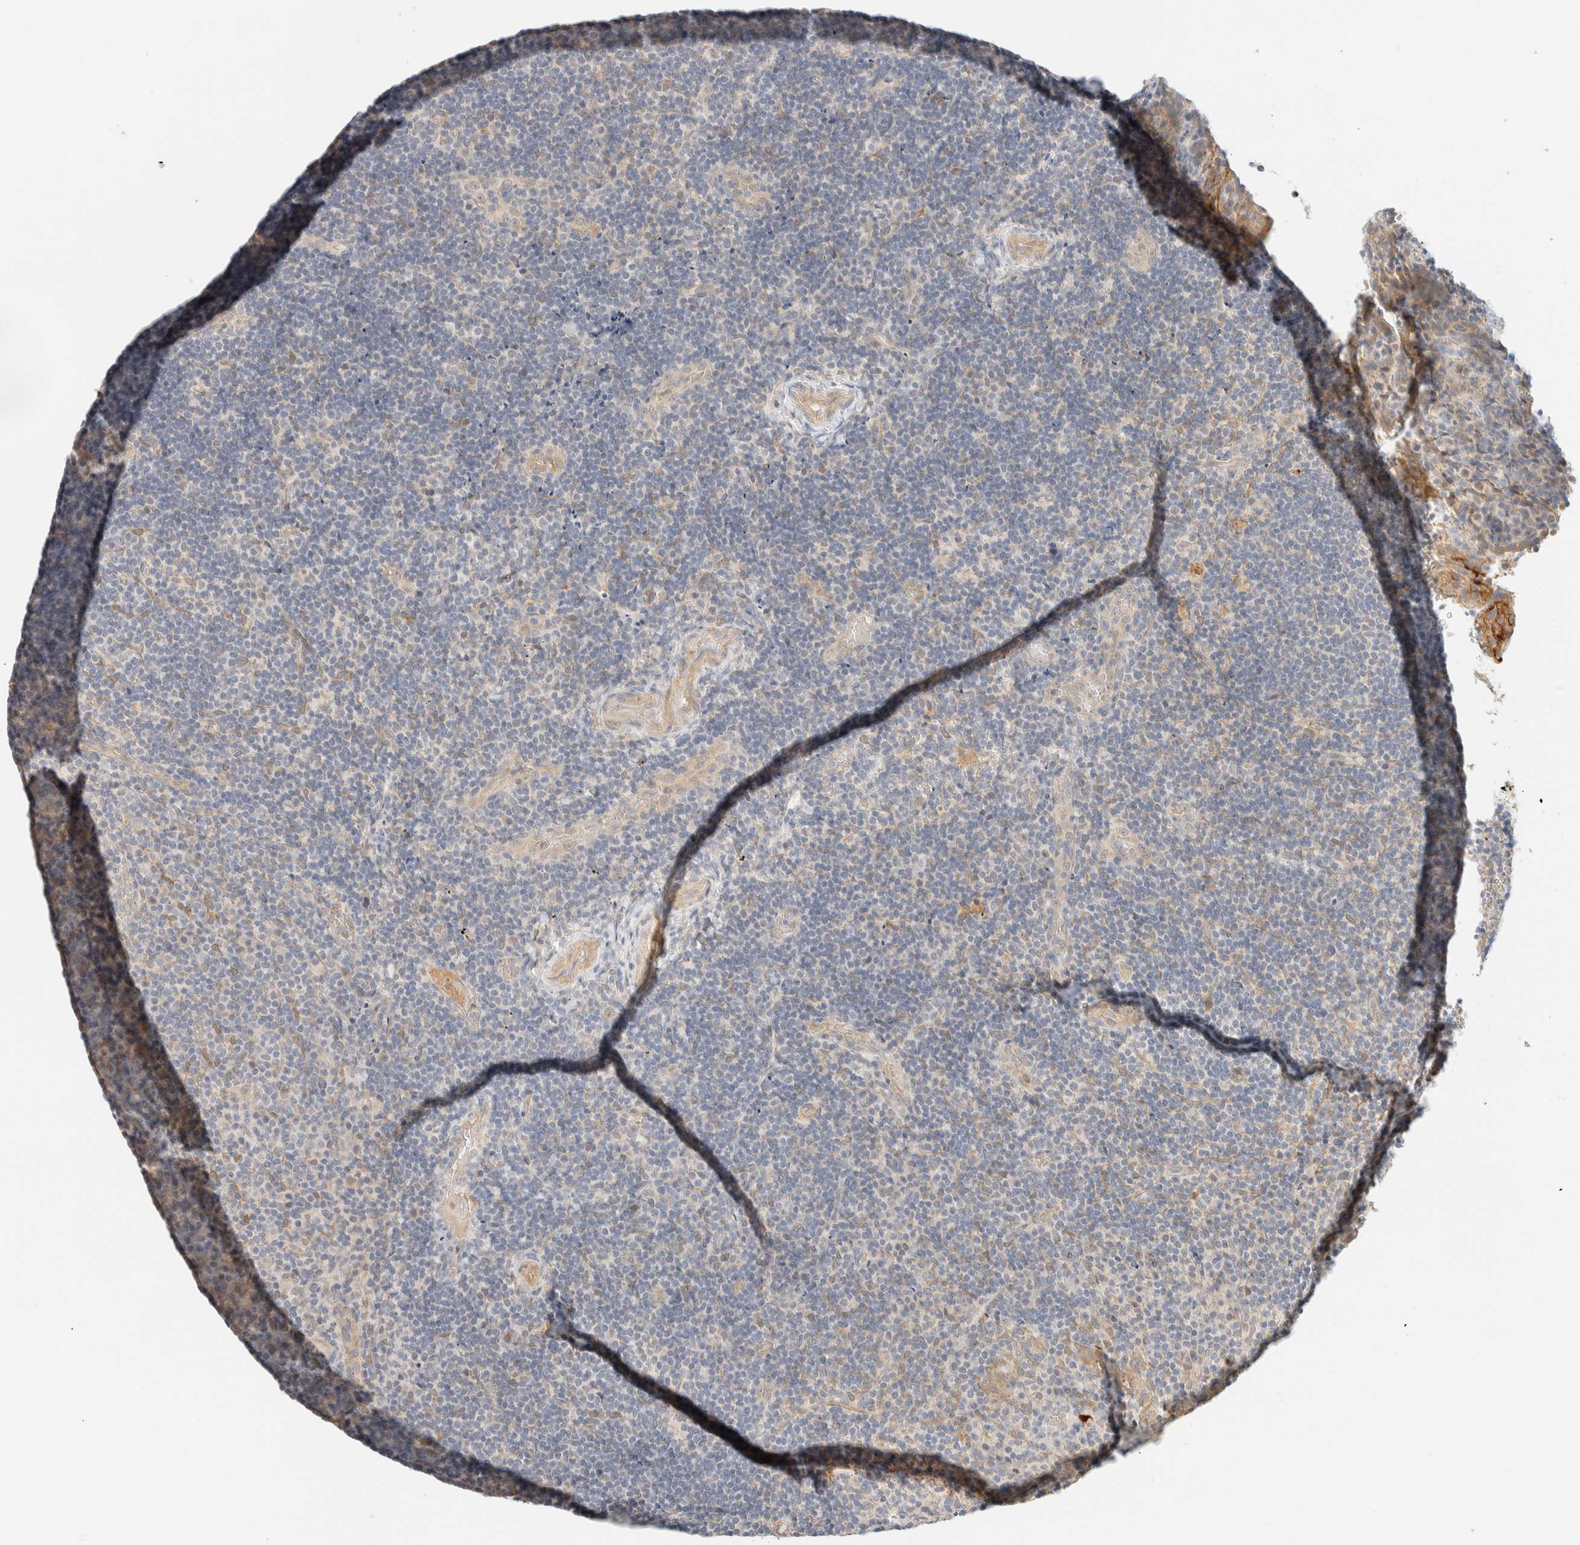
{"staining": {"intensity": "negative", "quantity": "none", "location": "none"}, "tissue": "lymphoma", "cell_type": "Tumor cells", "image_type": "cancer", "snomed": [{"axis": "morphology", "description": "Malignant lymphoma, non-Hodgkin's type, High grade"}, {"axis": "topography", "description": "Tonsil"}], "caption": "The image exhibits no staining of tumor cells in lymphoma.", "gene": "TNK1", "patient": {"sex": "female", "age": 36}}